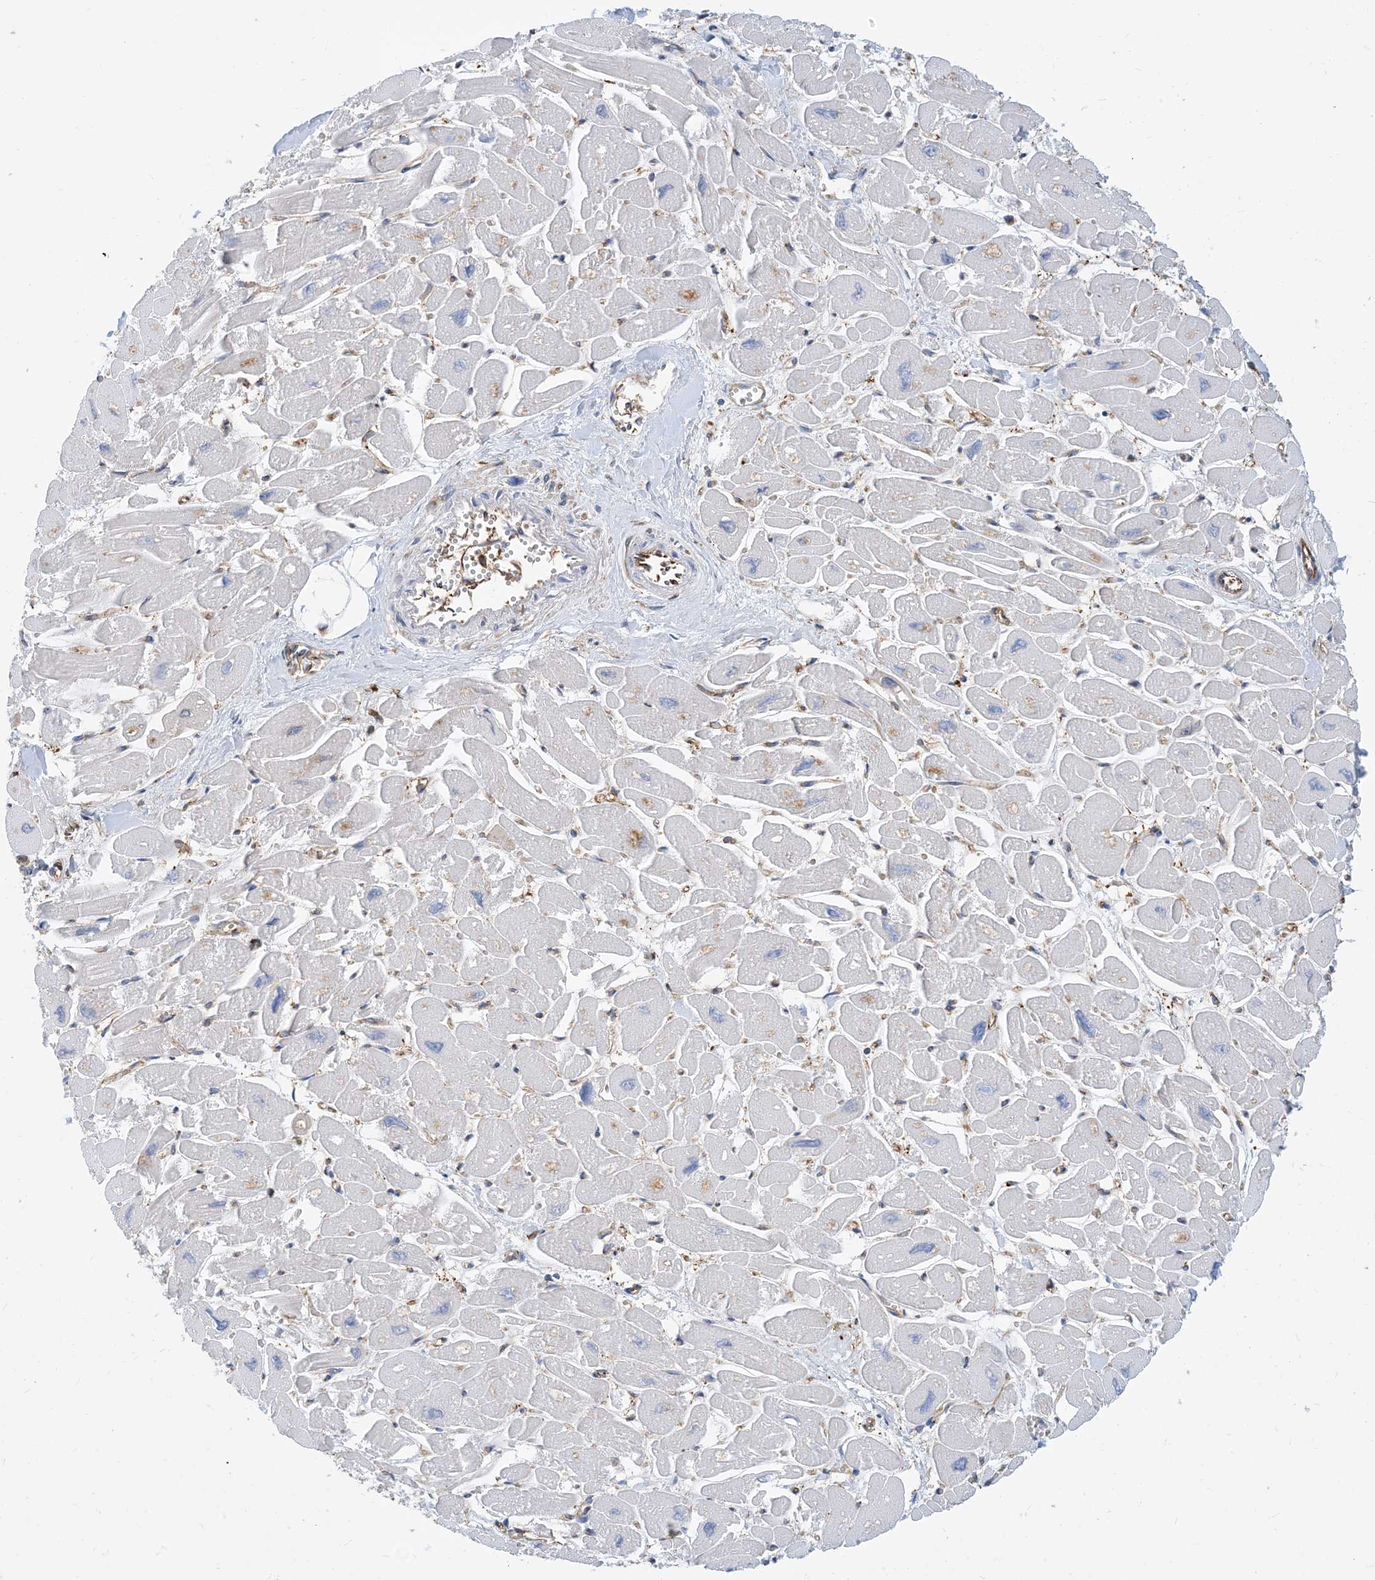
{"staining": {"intensity": "negative", "quantity": "none", "location": "none"}, "tissue": "heart muscle", "cell_type": "Cardiomyocytes", "image_type": "normal", "snomed": [{"axis": "morphology", "description": "Normal tissue, NOS"}, {"axis": "topography", "description": "Heart"}], "caption": "Micrograph shows no protein expression in cardiomyocytes of unremarkable heart muscle. (Stains: DAB immunohistochemistry with hematoxylin counter stain, Microscopy: brightfield microscopy at high magnification).", "gene": "DYNC1LI1", "patient": {"sex": "male", "age": 54}}